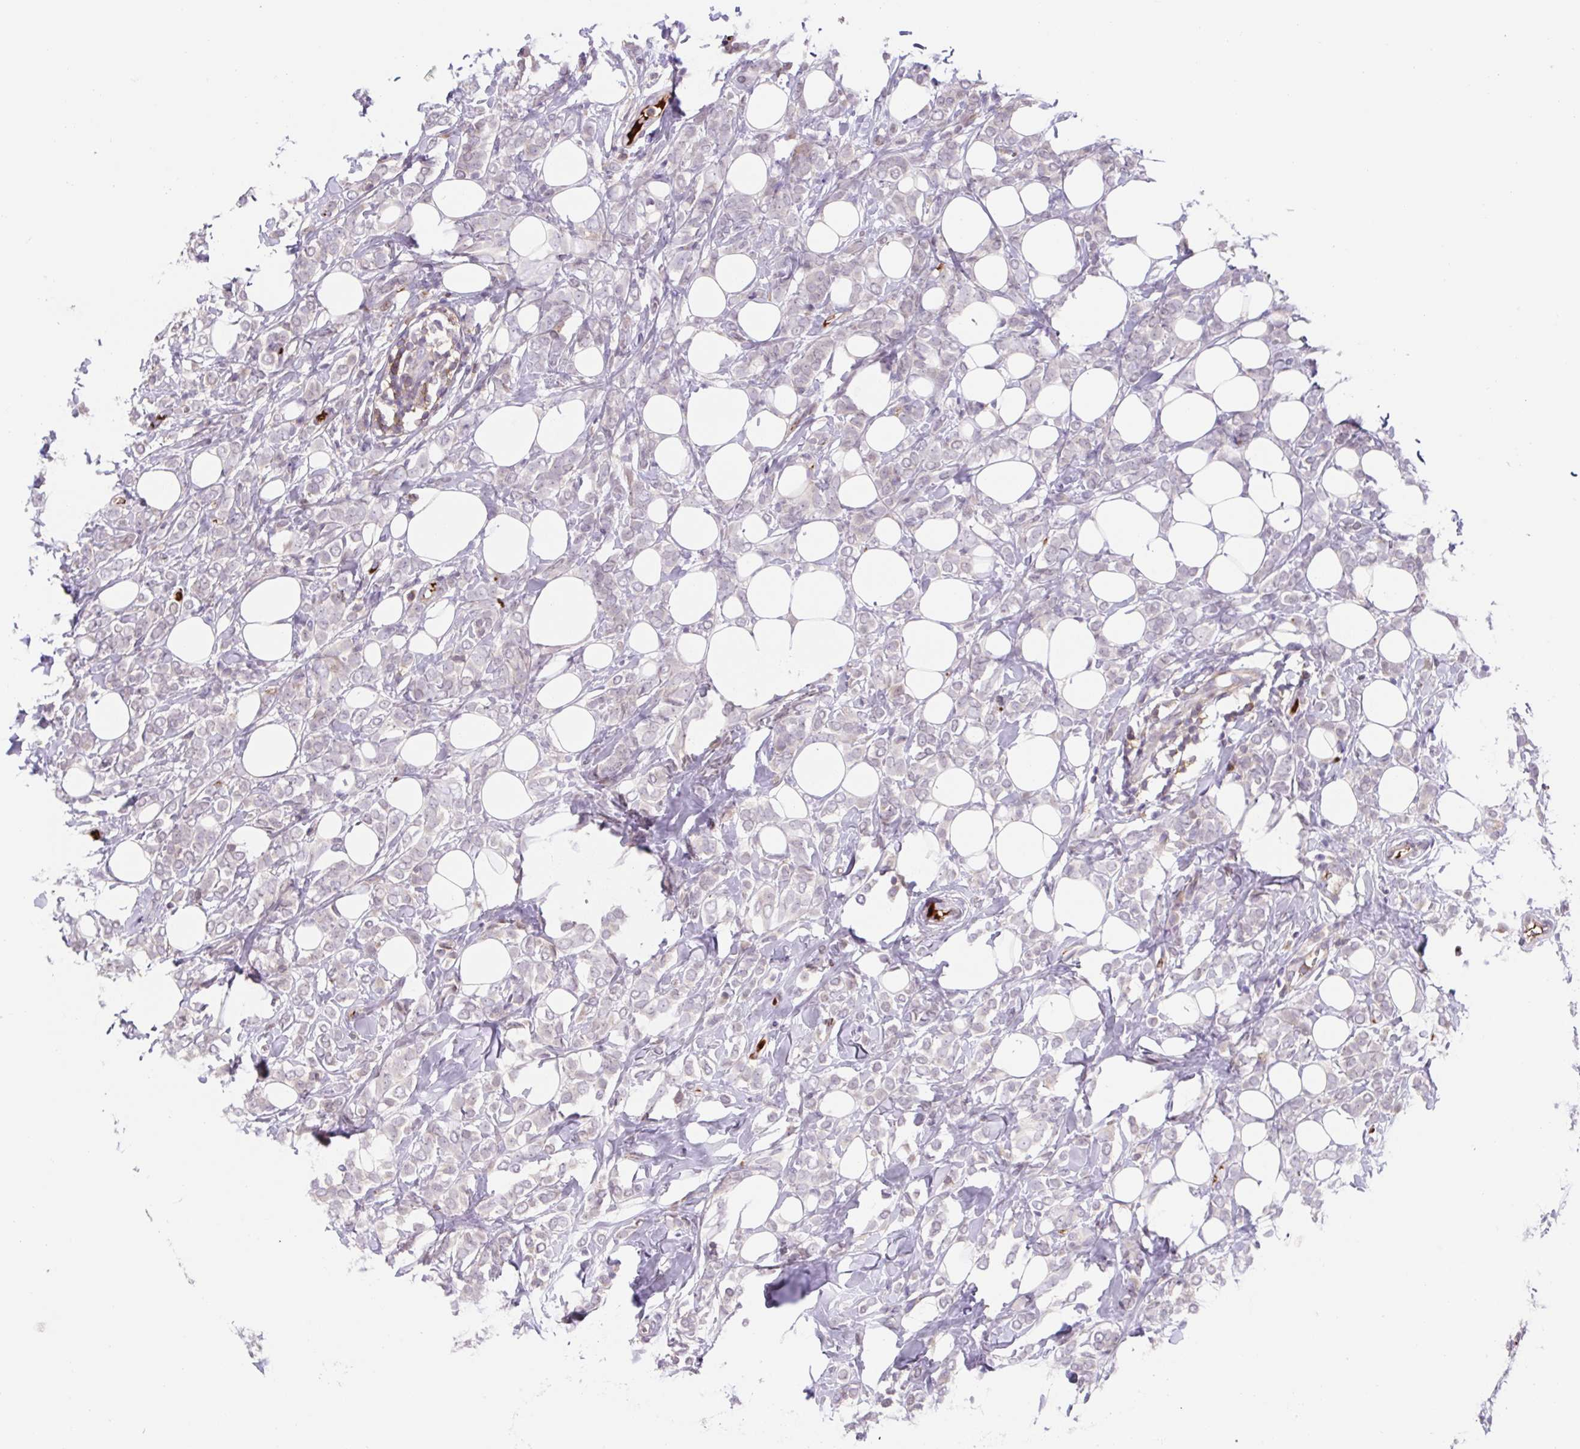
{"staining": {"intensity": "negative", "quantity": "none", "location": "none"}, "tissue": "breast cancer", "cell_type": "Tumor cells", "image_type": "cancer", "snomed": [{"axis": "morphology", "description": "Lobular carcinoma"}, {"axis": "topography", "description": "Breast"}], "caption": "Histopathology image shows no protein positivity in tumor cells of breast cancer tissue. (IHC, brightfield microscopy, high magnification).", "gene": "TPRG1", "patient": {"sex": "female", "age": 49}}